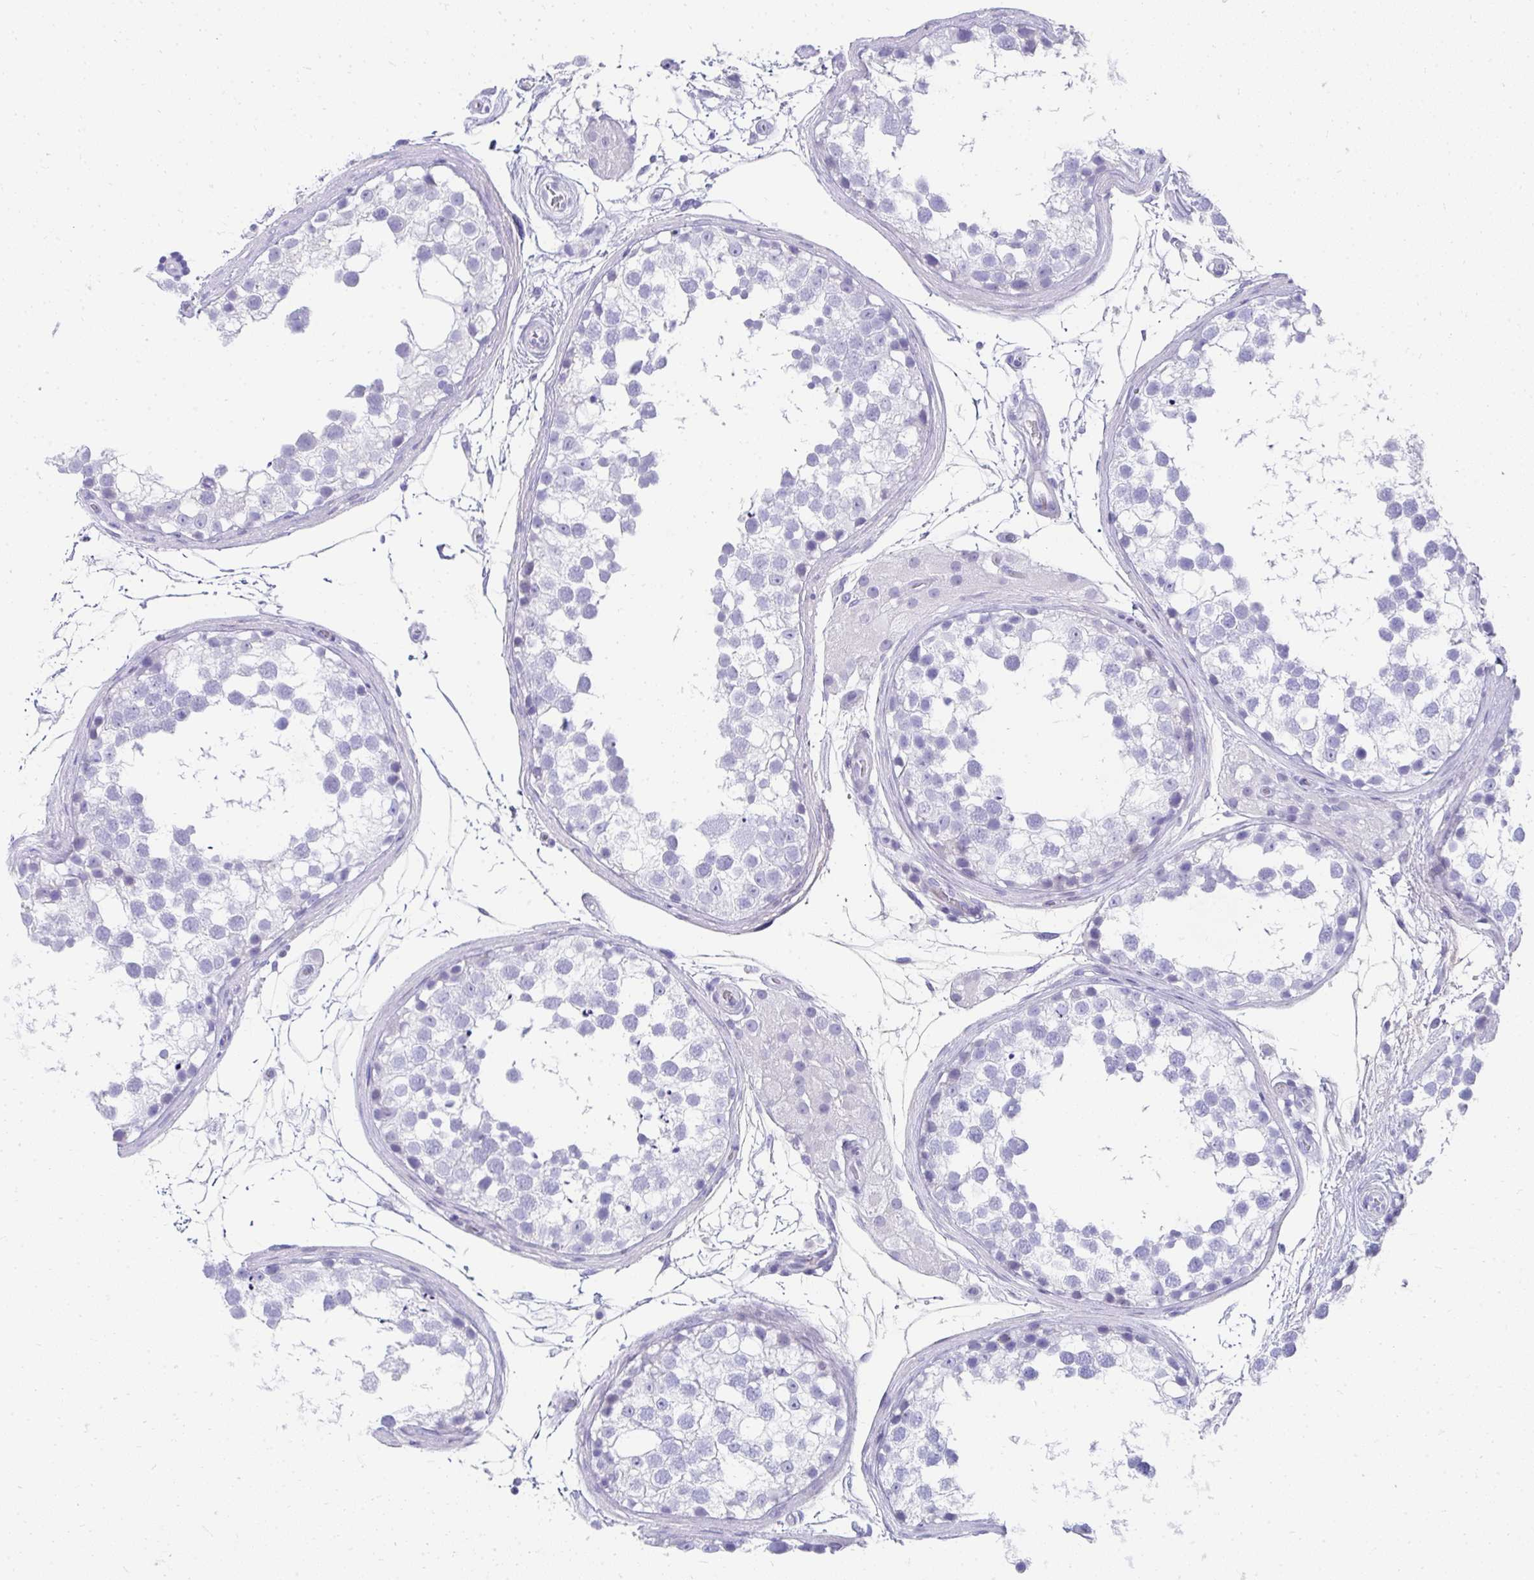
{"staining": {"intensity": "negative", "quantity": "none", "location": "none"}, "tissue": "testis", "cell_type": "Cells in seminiferous ducts", "image_type": "normal", "snomed": [{"axis": "morphology", "description": "Normal tissue, NOS"}, {"axis": "morphology", "description": "Seminoma, NOS"}, {"axis": "topography", "description": "Testis"}], "caption": "This is a photomicrograph of immunohistochemistry (IHC) staining of benign testis, which shows no positivity in cells in seminiferous ducts. (DAB (3,3'-diaminobenzidine) IHC with hematoxylin counter stain).", "gene": "TNNT1", "patient": {"sex": "male", "age": 65}}